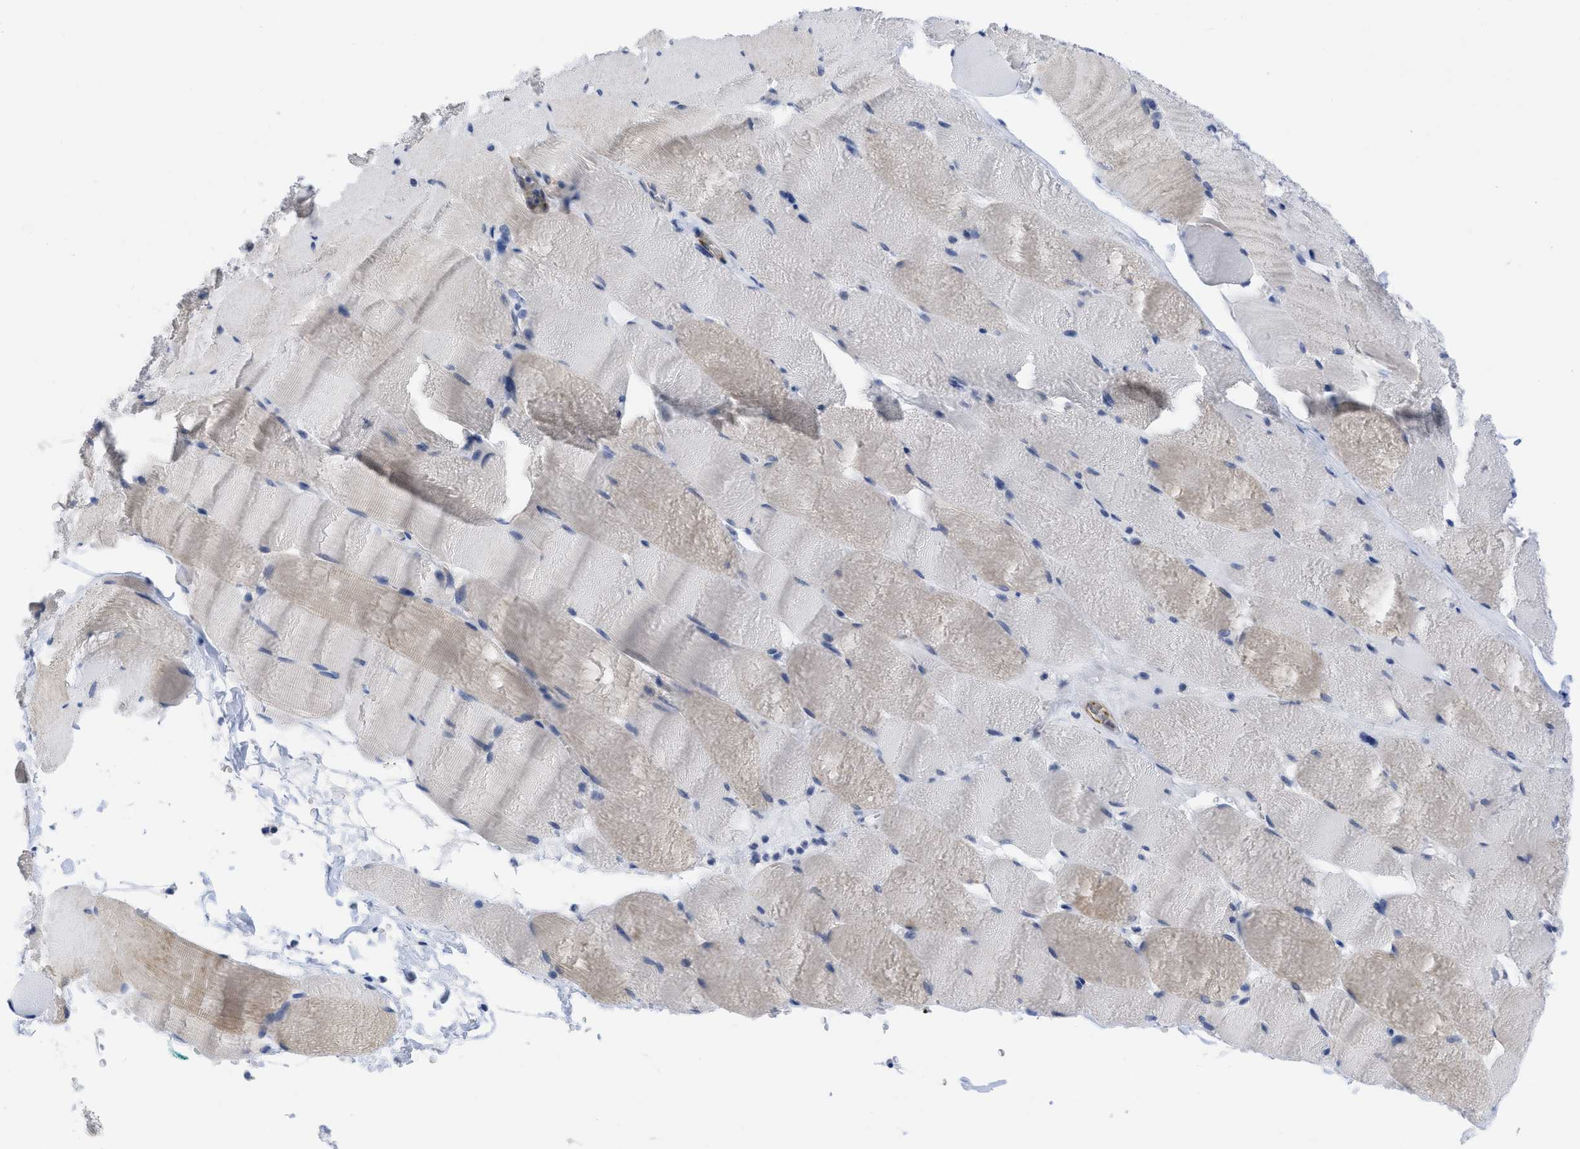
{"staining": {"intensity": "negative", "quantity": "none", "location": "none"}, "tissue": "skeletal muscle", "cell_type": "Myocytes", "image_type": "normal", "snomed": [{"axis": "morphology", "description": "Normal tissue, NOS"}, {"axis": "topography", "description": "Skeletal muscle"}], "caption": "Micrograph shows no significant protein expression in myocytes of benign skeletal muscle. (DAB immunohistochemistry, high magnification).", "gene": "ACKR1", "patient": {"sex": "male", "age": 62}}